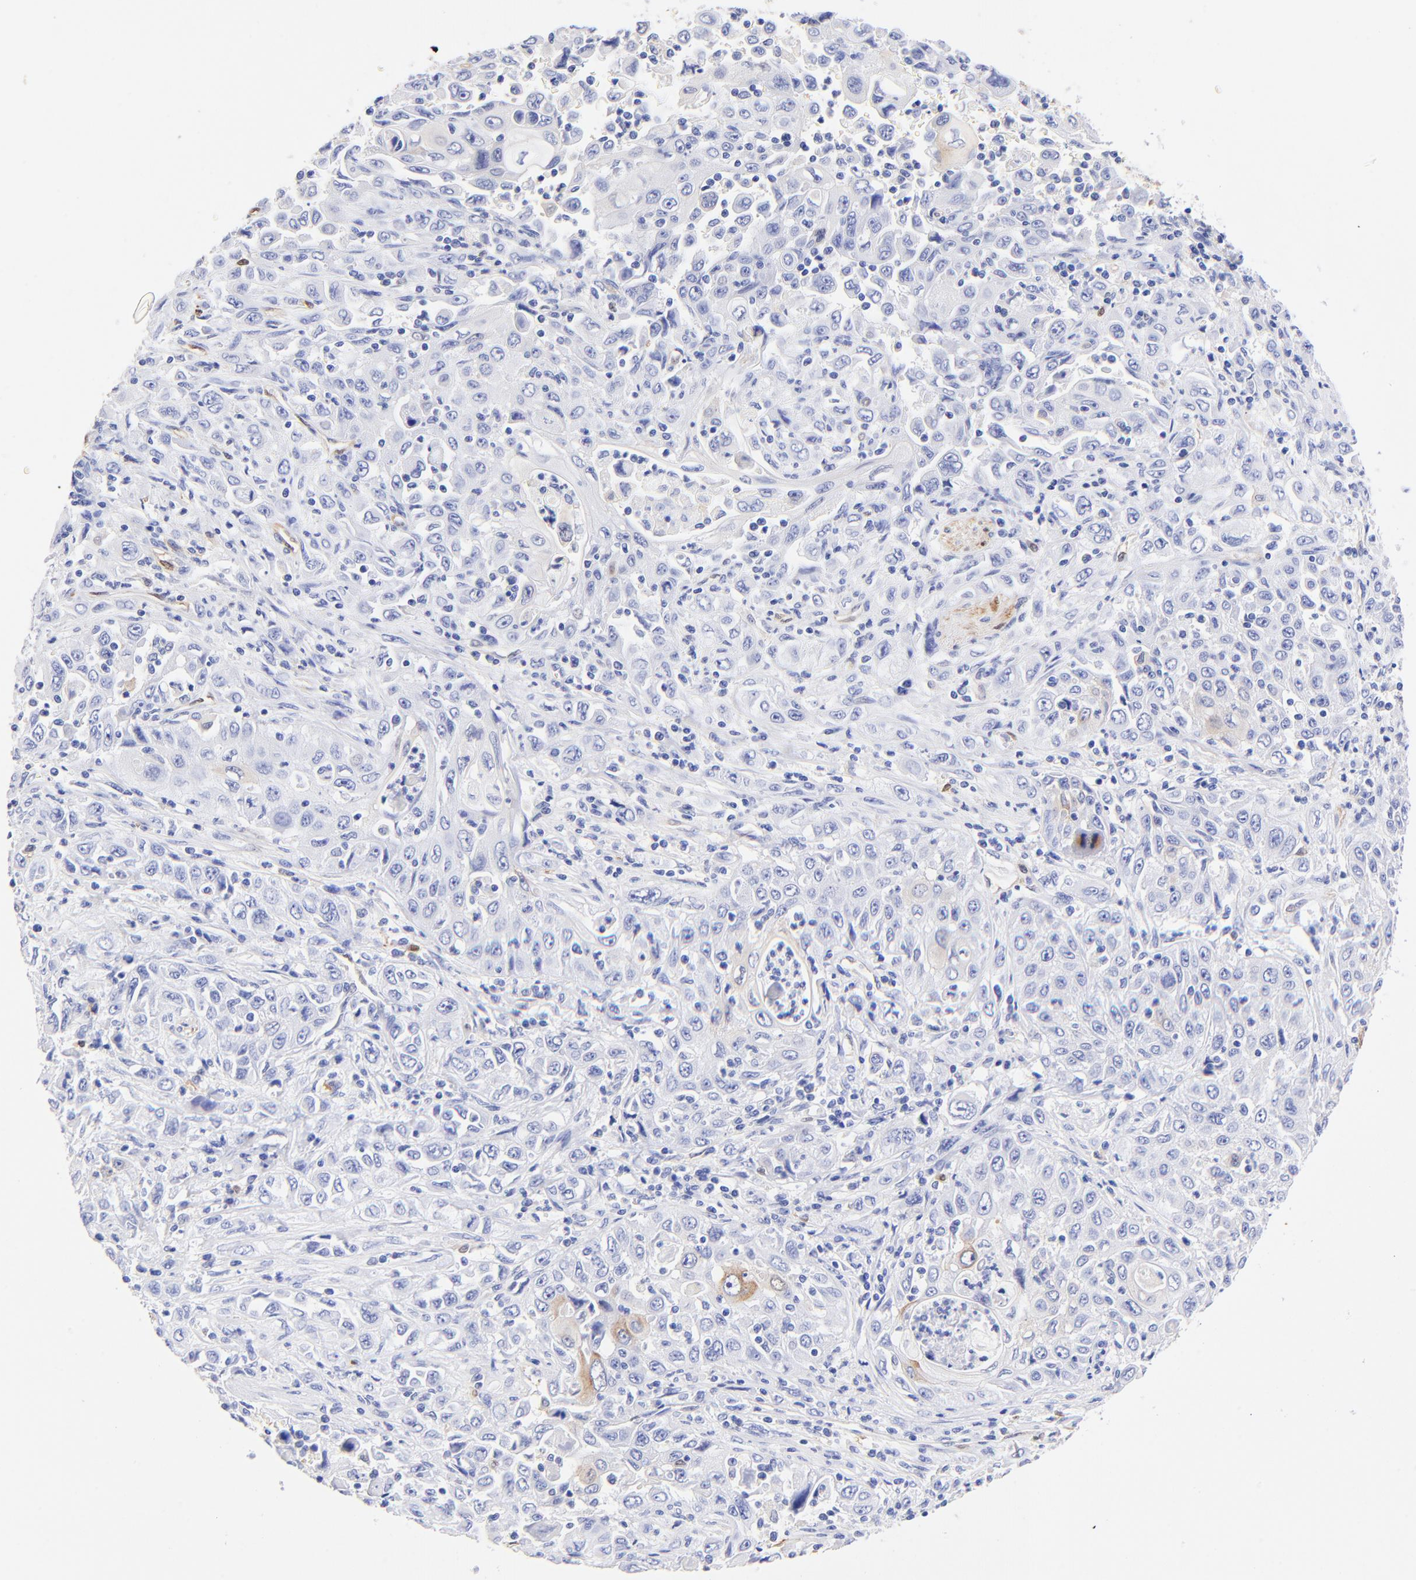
{"staining": {"intensity": "moderate", "quantity": "<25%", "location": "cytoplasmic/membranous"}, "tissue": "pancreatic cancer", "cell_type": "Tumor cells", "image_type": "cancer", "snomed": [{"axis": "morphology", "description": "Adenocarcinoma, NOS"}, {"axis": "topography", "description": "Pancreas"}], "caption": "Pancreatic cancer was stained to show a protein in brown. There is low levels of moderate cytoplasmic/membranous positivity in about <25% of tumor cells.", "gene": "ALDH1A1", "patient": {"sex": "male", "age": 70}}